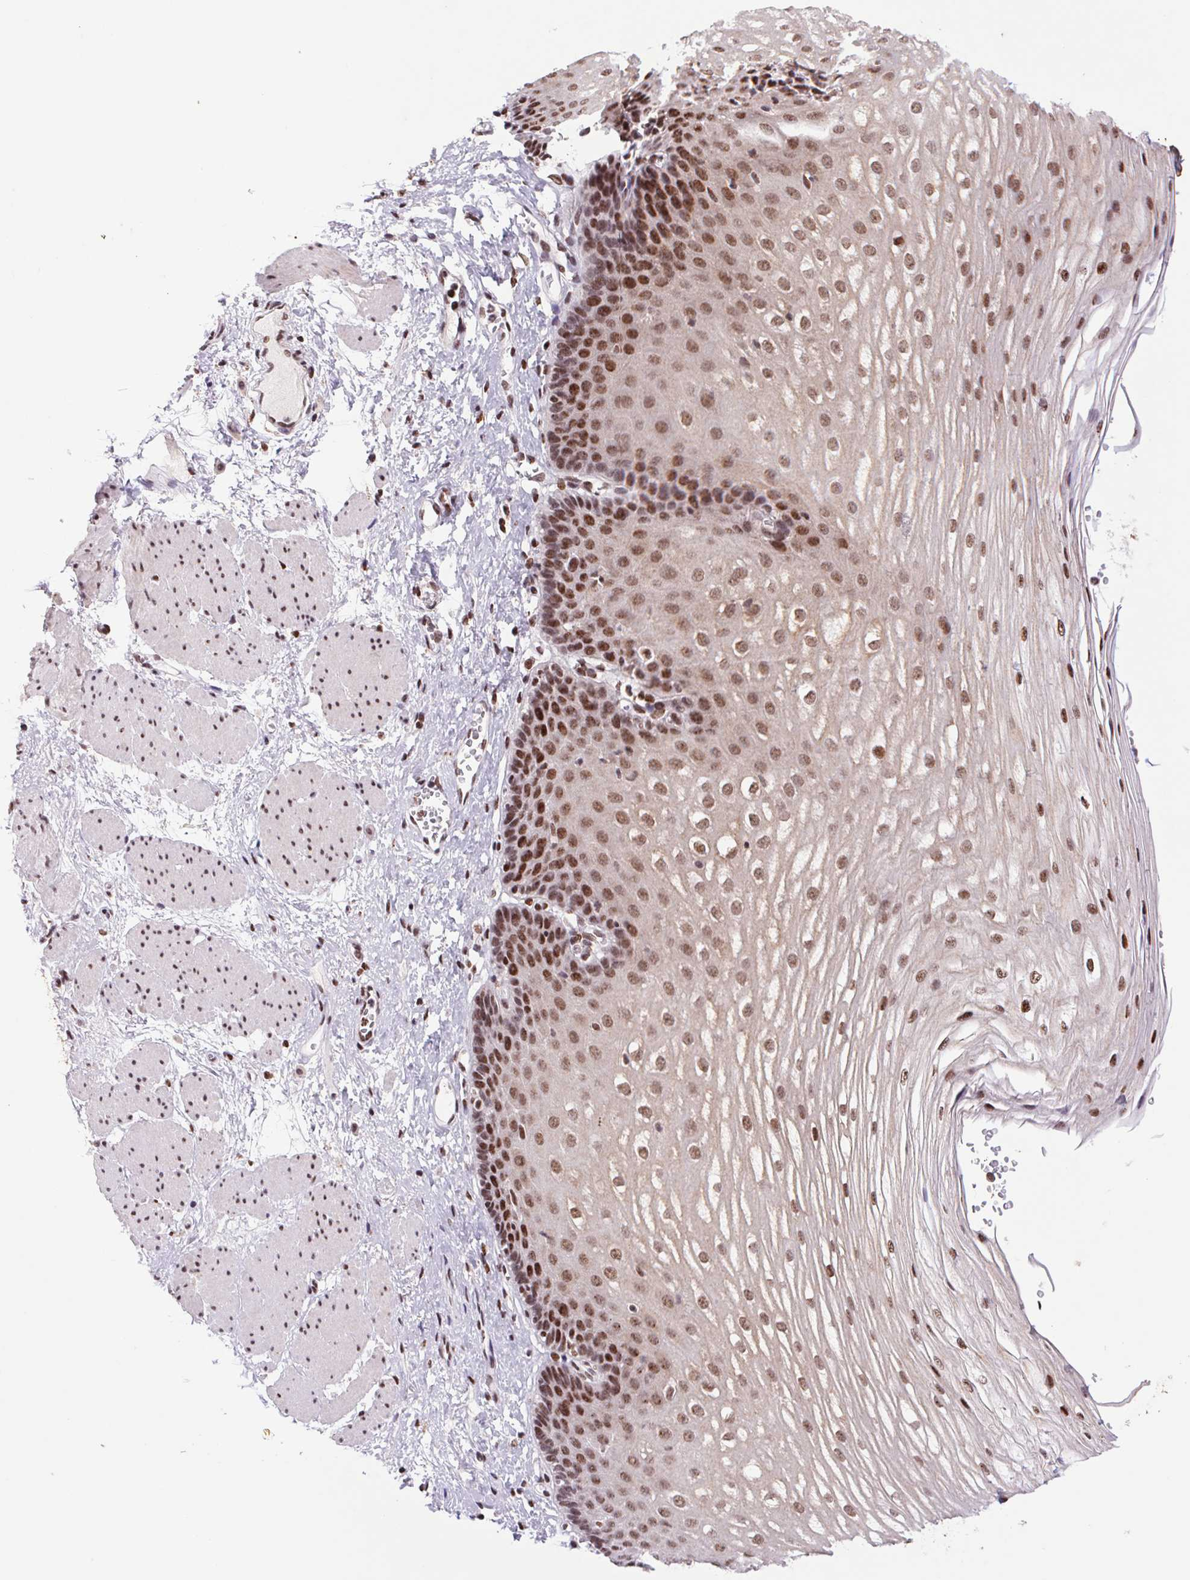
{"staining": {"intensity": "strong", "quantity": ">75%", "location": "nuclear"}, "tissue": "esophagus", "cell_type": "Squamous epithelial cells", "image_type": "normal", "snomed": [{"axis": "morphology", "description": "Normal tissue, NOS"}, {"axis": "topography", "description": "Esophagus"}], "caption": "This photomicrograph displays unremarkable esophagus stained with IHC to label a protein in brown. The nuclear of squamous epithelial cells show strong positivity for the protein. Nuclei are counter-stained blue.", "gene": "LDLRAD4", "patient": {"sex": "male", "age": 62}}